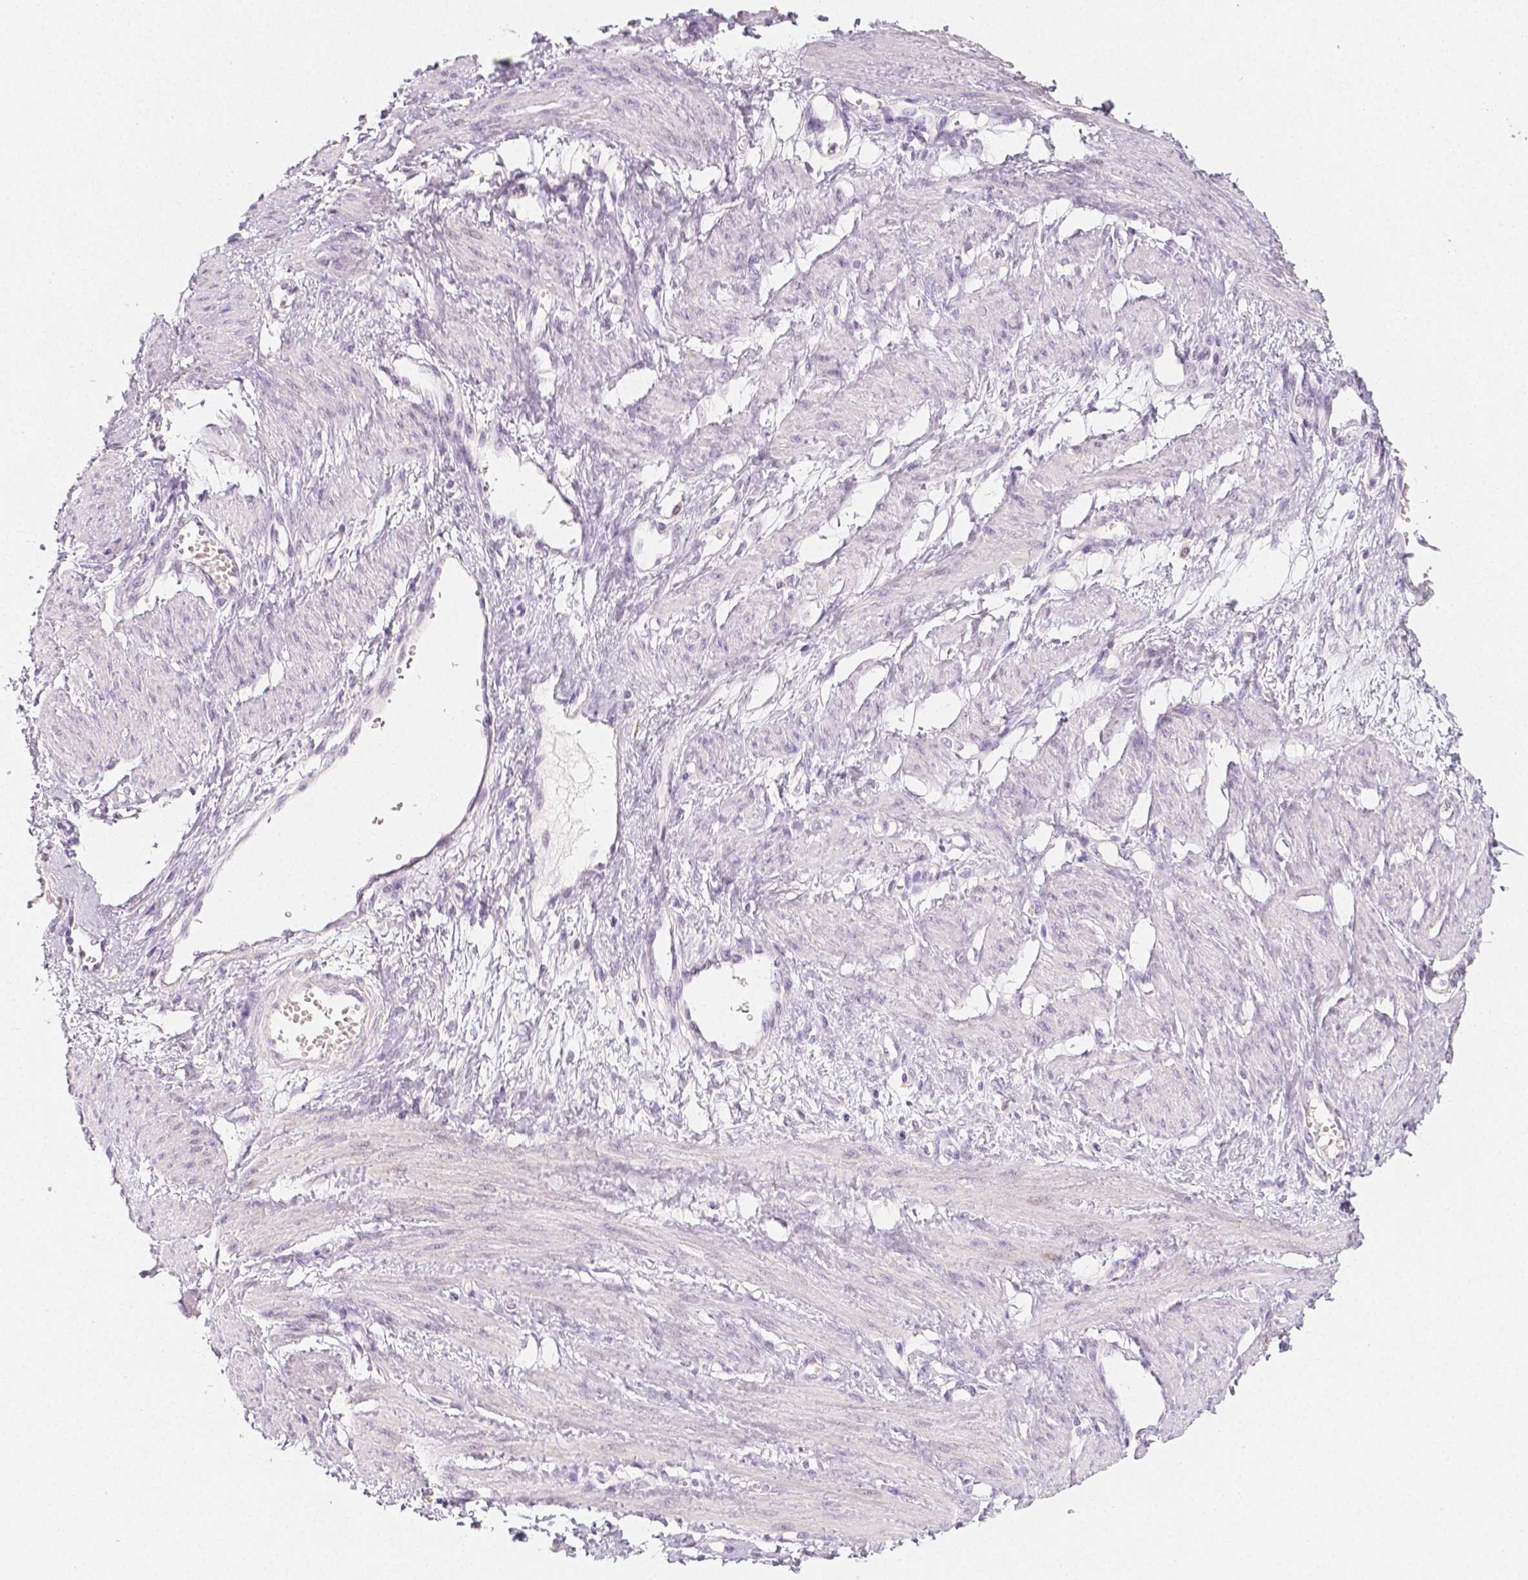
{"staining": {"intensity": "negative", "quantity": "none", "location": "none"}, "tissue": "smooth muscle", "cell_type": "Smooth muscle cells", "image_type": "normal", "snomed": [{"axis": "morphology", "description": "Normal tissue, NOS"}, {"axis": "topography", "description": "Smooth muscle"}, {"axis": "topography", "description": "Uterus"}], "caption": "There is no significant positivity in smooth muscle cells of smooth muscle.", "gene": "HNF1B", "patient": {"sex": "female", "age": 39}}